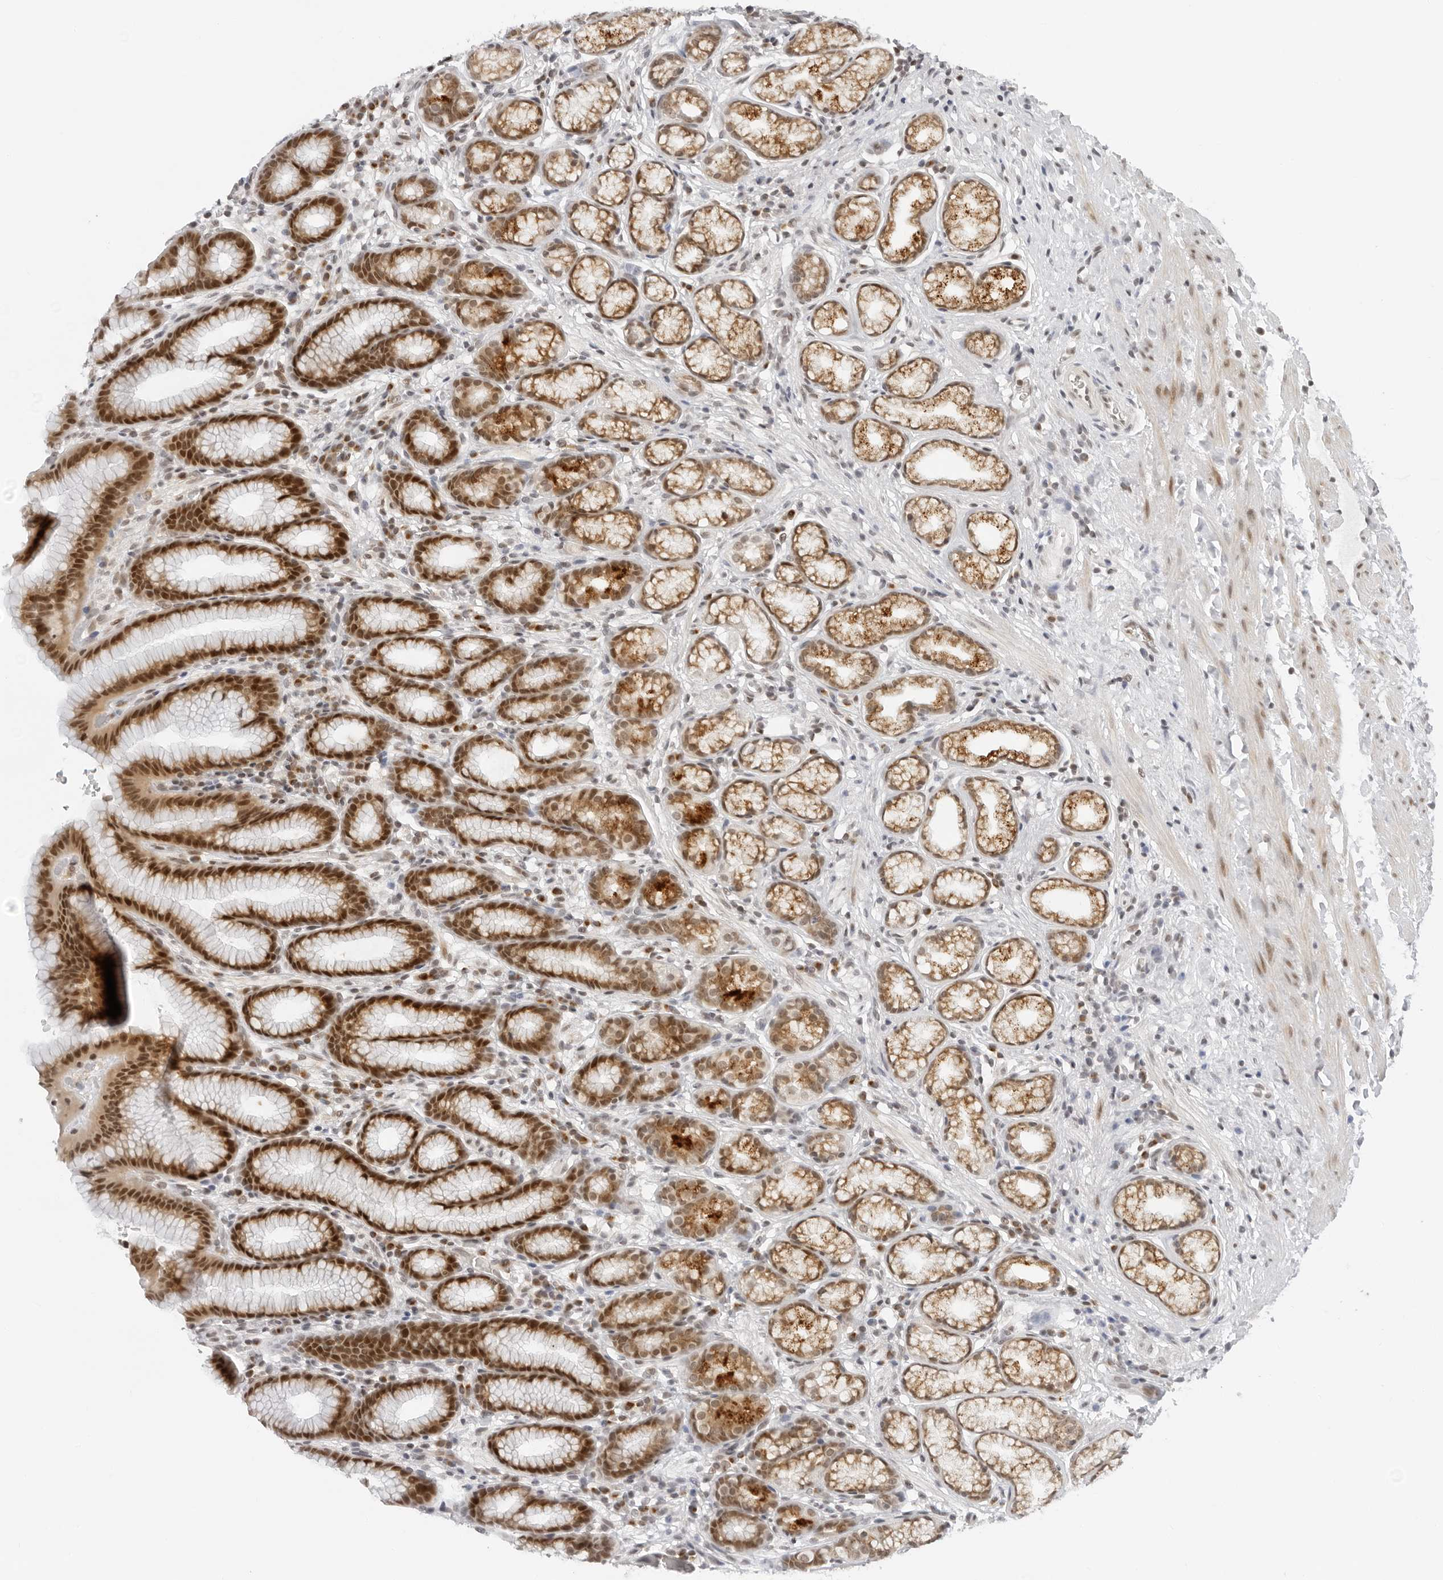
{"staining": {"intensity": "moderate", "quantity": ">75%", "location": "cytoplasmic/membranous,nuclear"}, "tissue": "stomach", "cell_type": "Glandular cells", "image_type": "normal", "snomed": [{"axis": "morphology", "description": "Normal tissue, NOS"}, {"axis": "topography", "description": "Stomach"}], "caption": "A high-resolution histopathology image shows IHC staining of unremarkable stomach, which demonstrates moderate cytoplasmic/membranous,nuclear expression in about >75% of glandular cells.", "gene": "TOX4", "patient": {"sex": "male", "age": 42}}